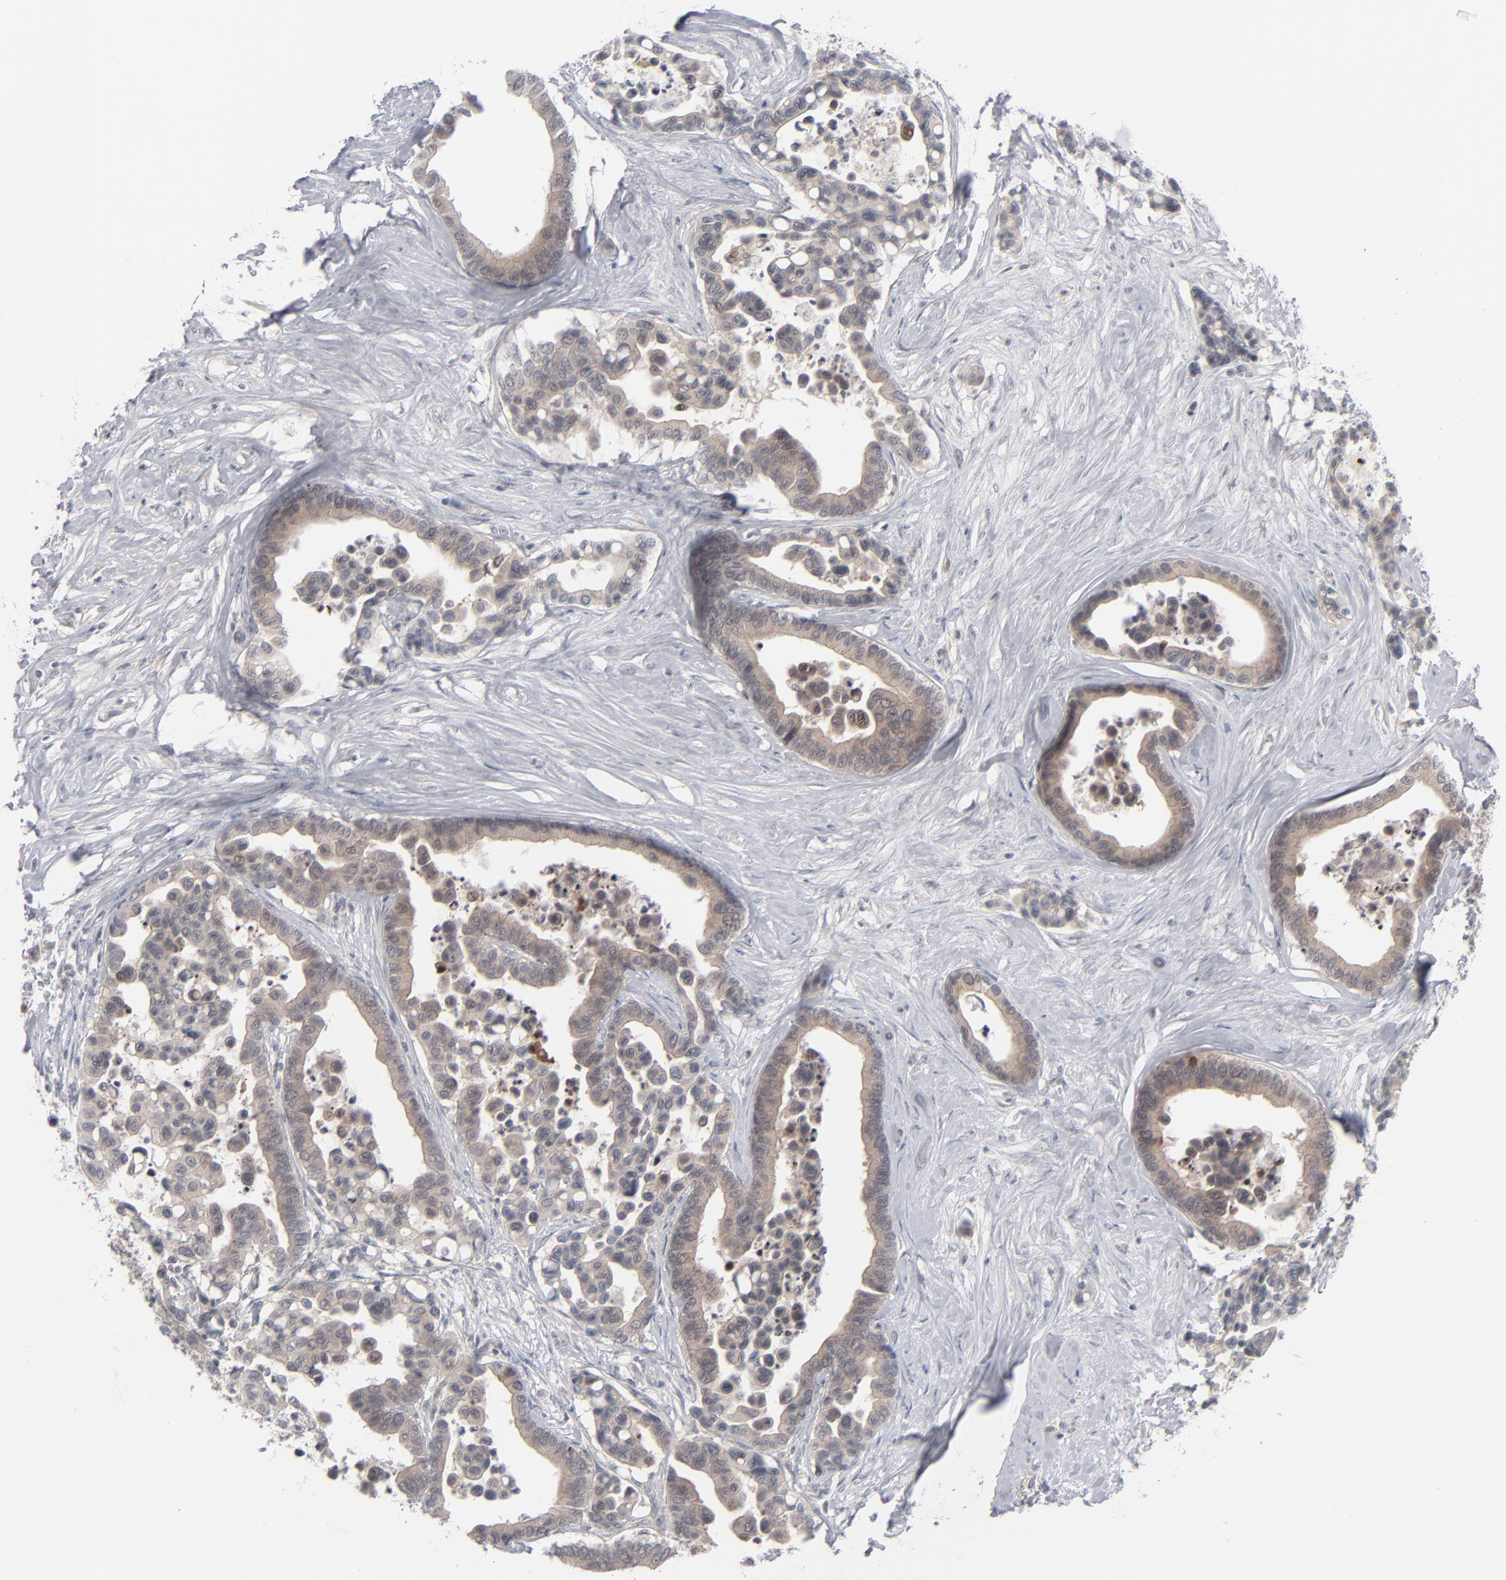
{"staining": {"intensity": "moderate", "quantity": ">75%", "location": "cytoplasmic/membranous,nuclear"}, "tissue": "colorectal cancer", "cell_type": "Tumor cells", "image_type": "cancer", "snomed": [{"axis": "morphology", "description": "Adenocarcinoma, NOS"}, {"axis": "topography", "description": "Colon"}], "caption": "About >75% of tumor cells in colorectal adenocarcinoma exhibit moderate cytoplasmic/membranous and nuclear protein staining as visualized by brown immunohistochemical staining.", "gene": "POF1B", "patient": {"sex": "male", "age": 82}}